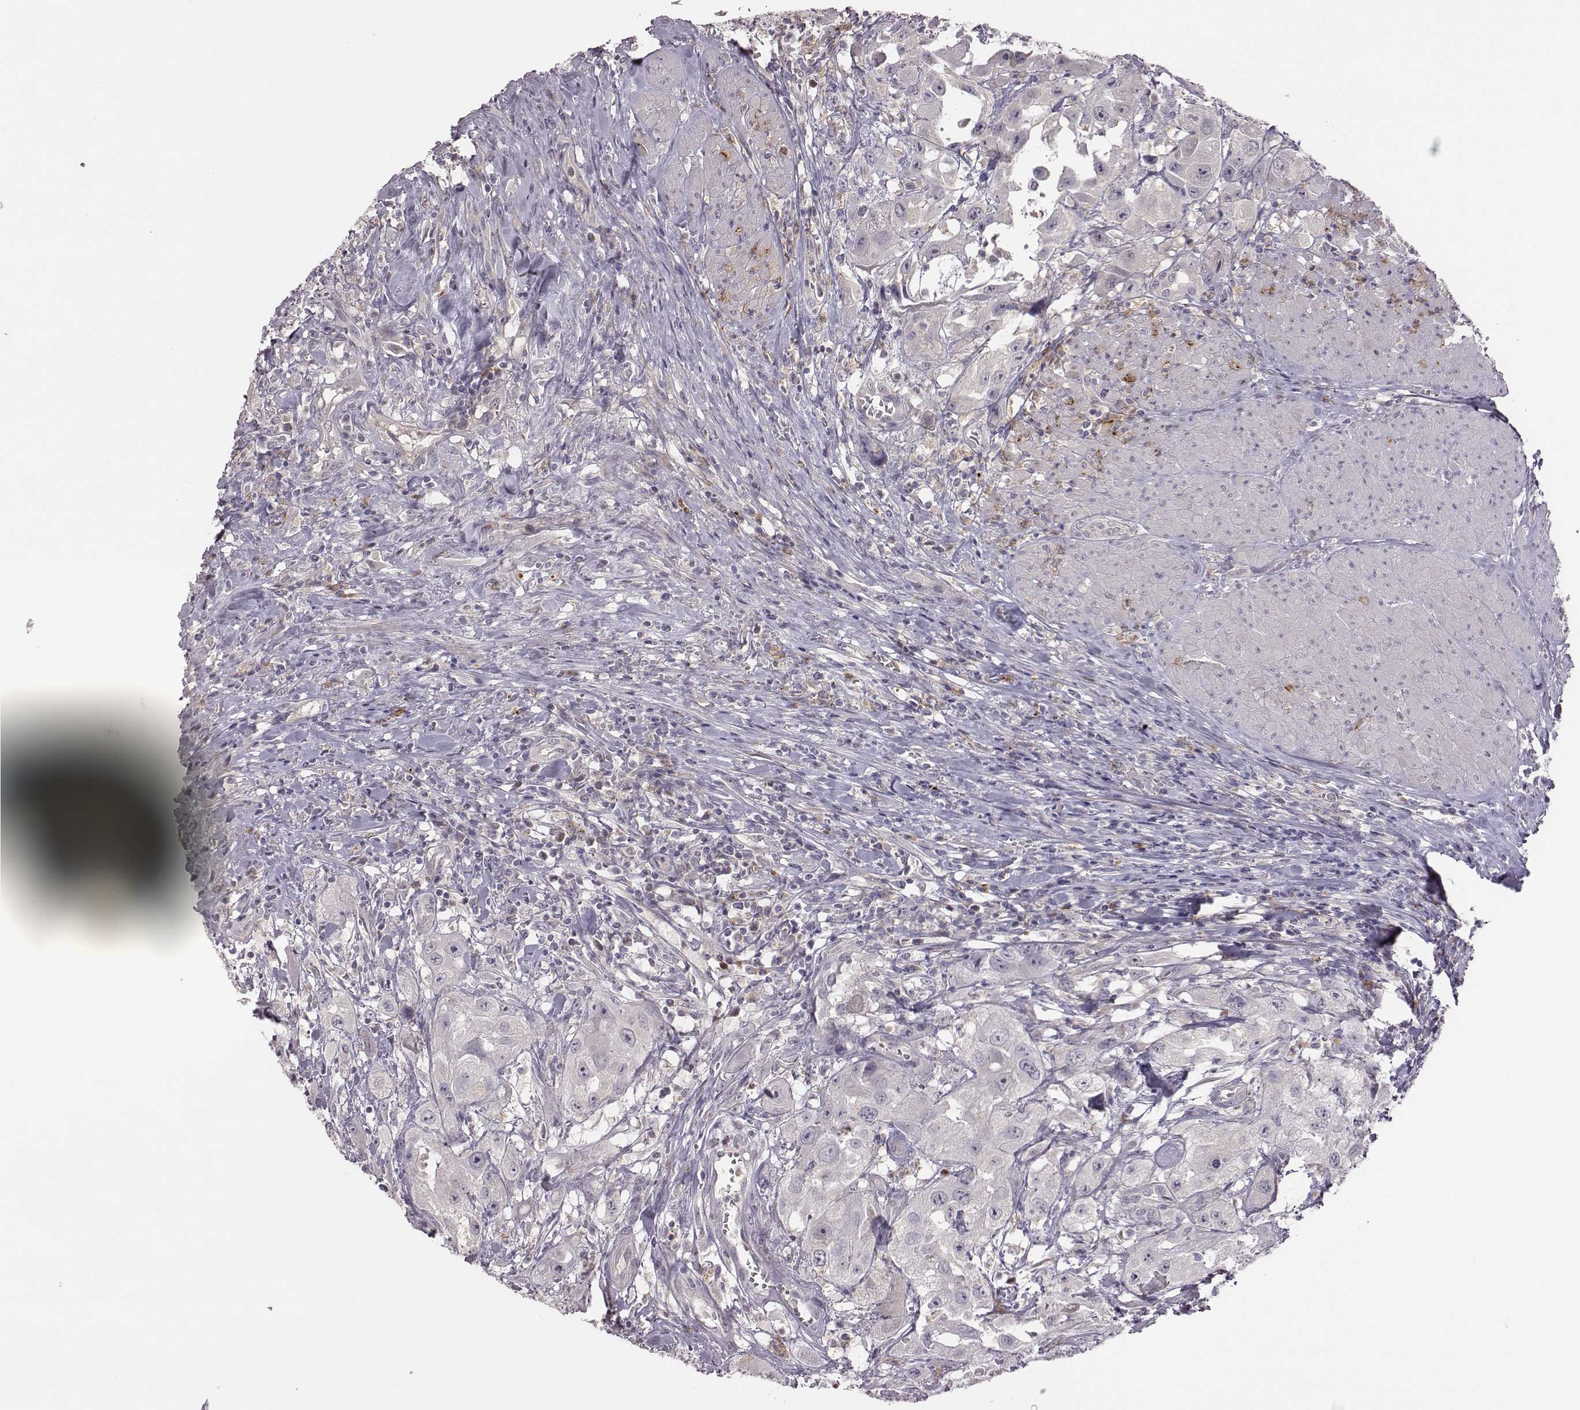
{"staining": {"intensity": "negative", "quantity": "none", "location": "none"}, "tissue": "urothelial cancer", "cell_type": "Tumor cells", "image_type": "cancer", "snomed": [{"axis": "morphology", "description": "Urothelial carcinoma, High grade"}, {"axis": "topography", "description": "Urinary bladder"}], "caption": "This is a image of immunohistochemistry (IHC) staining of urothelial carcinoma (high-grade), which shows no staining in tumor cells.", "gene": "KMO", "patient": {"sex": "male", "age": 79}}